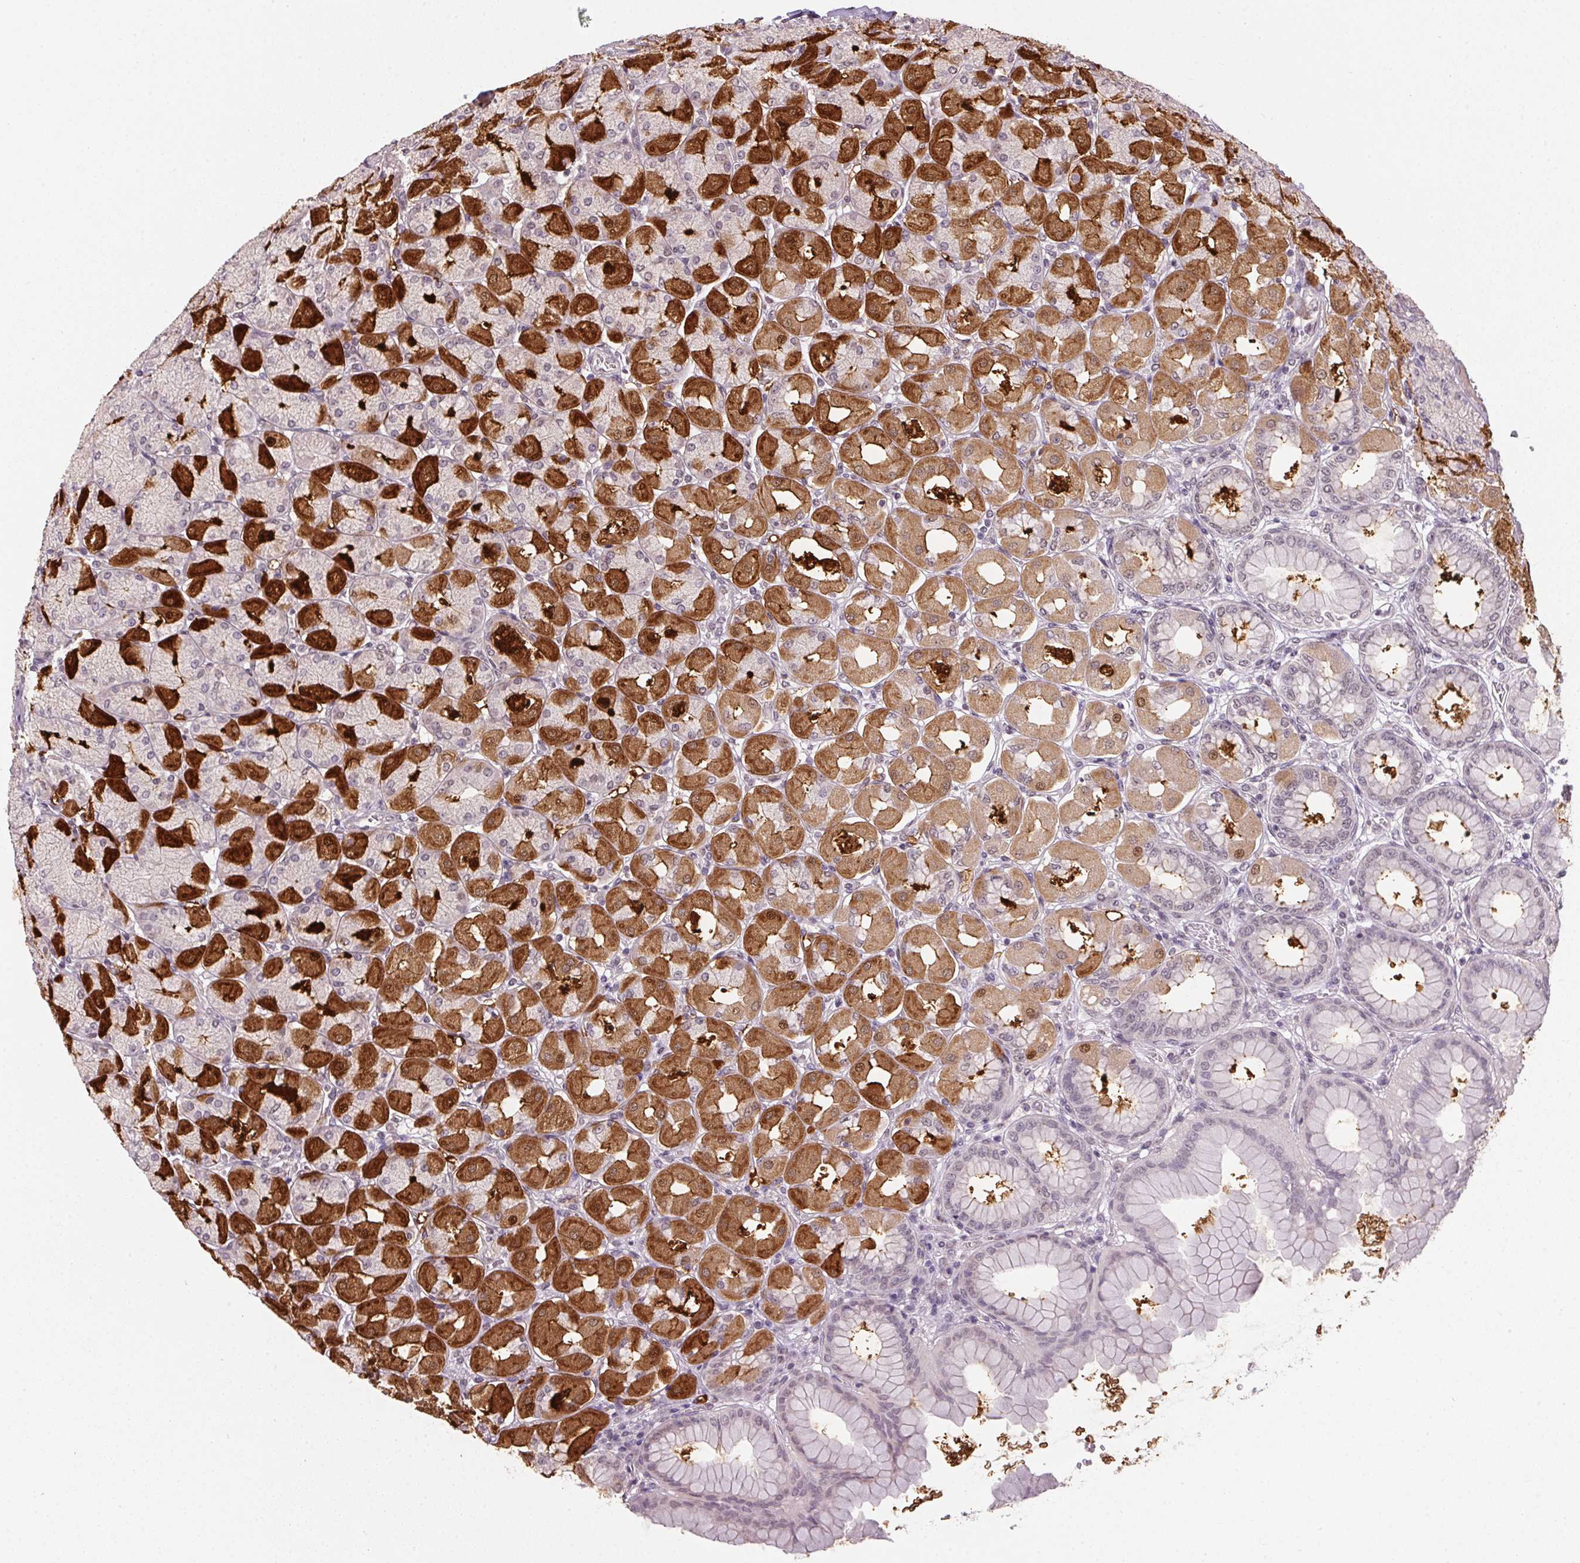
{"staining": {"intensity": "strong", "quantity": "25%-75%", "location": "cytoplasmic/membranous"}, "tissue": "stomach", "cell_type": "Glandular cells", "image_type": "normal", "snomed": [{"axis": "morphology", "description": "Normal tissue, NOS"}, {"axis": "topography", "description": "Stomach, upper"}], "caption": "Protein expression analysis of unremarkable human stomach reveals strong cytoplasmic/membranous expression in approximately 25%-75% of glandular cells. (Brightfield microscopy of DAB IHC at high magnification).", "gene": "PPP4R4", "patient": {"sex": "female", "age": 56}}